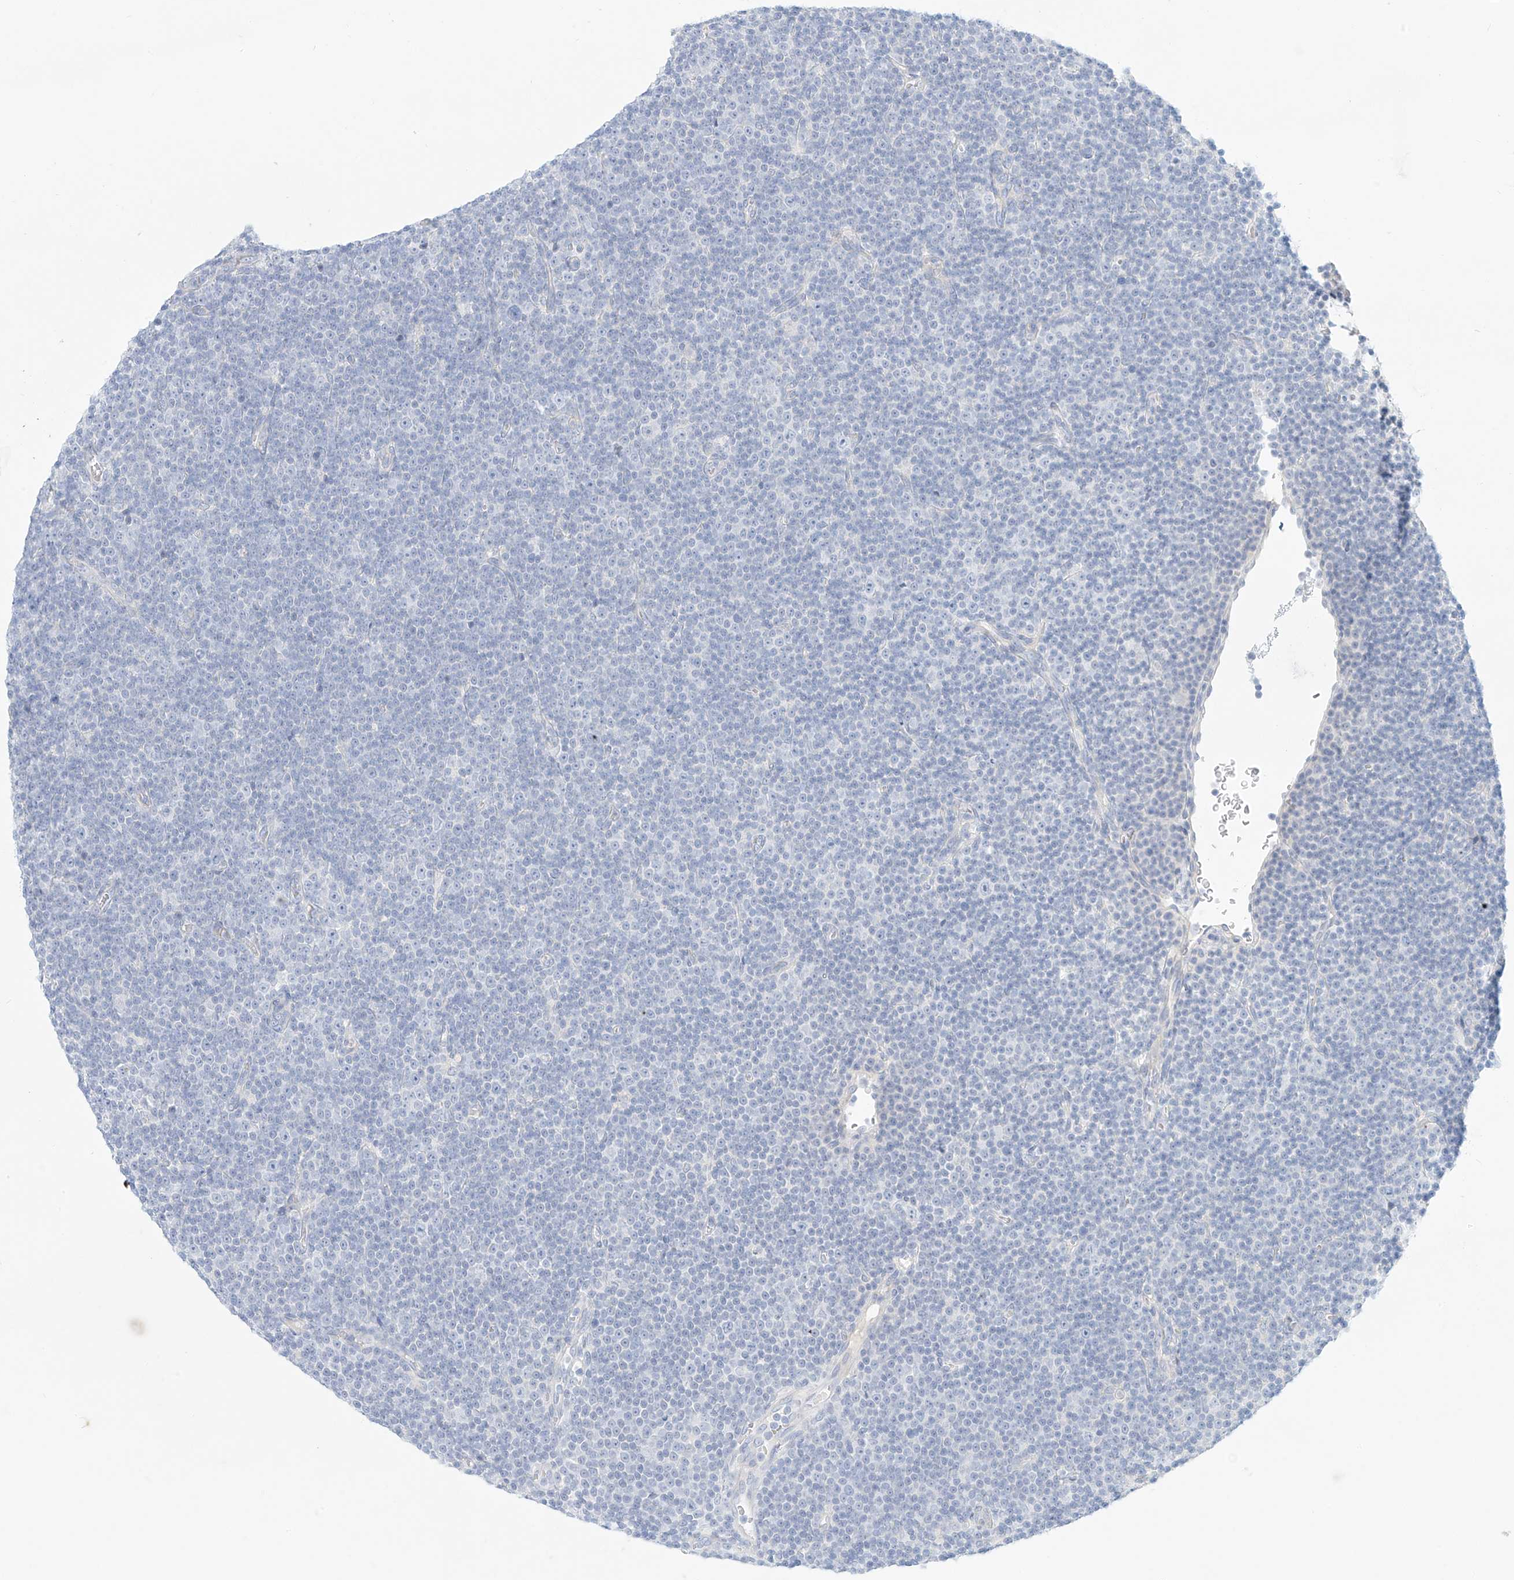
{"staining": {"intensity": "negative", "quantity": "none", "location": "none"}, "tissue": "lymphoma", "cell_type": "Tumor cells", "image_type": "cancer", "snomed": [{"axis": "morphology", "description": "Malignant lymphoma, non-Hodgkin's type, Low grade"}, {"axis": "topography", "description": "Lymph node"}], "caption": "A high-resolution histopathology image shows immunohistochemistry staining of lymphoma, which reveals no significant staining in tumor cells. (Stains: DAB (3,3'-diaminobenzidine) IHC with hematoxylin counter stain, Microscopy: brightfield microscopy at high magnification).", "gene": "ST3GAL5", "patient": {"sex": "female", "age": 67}}